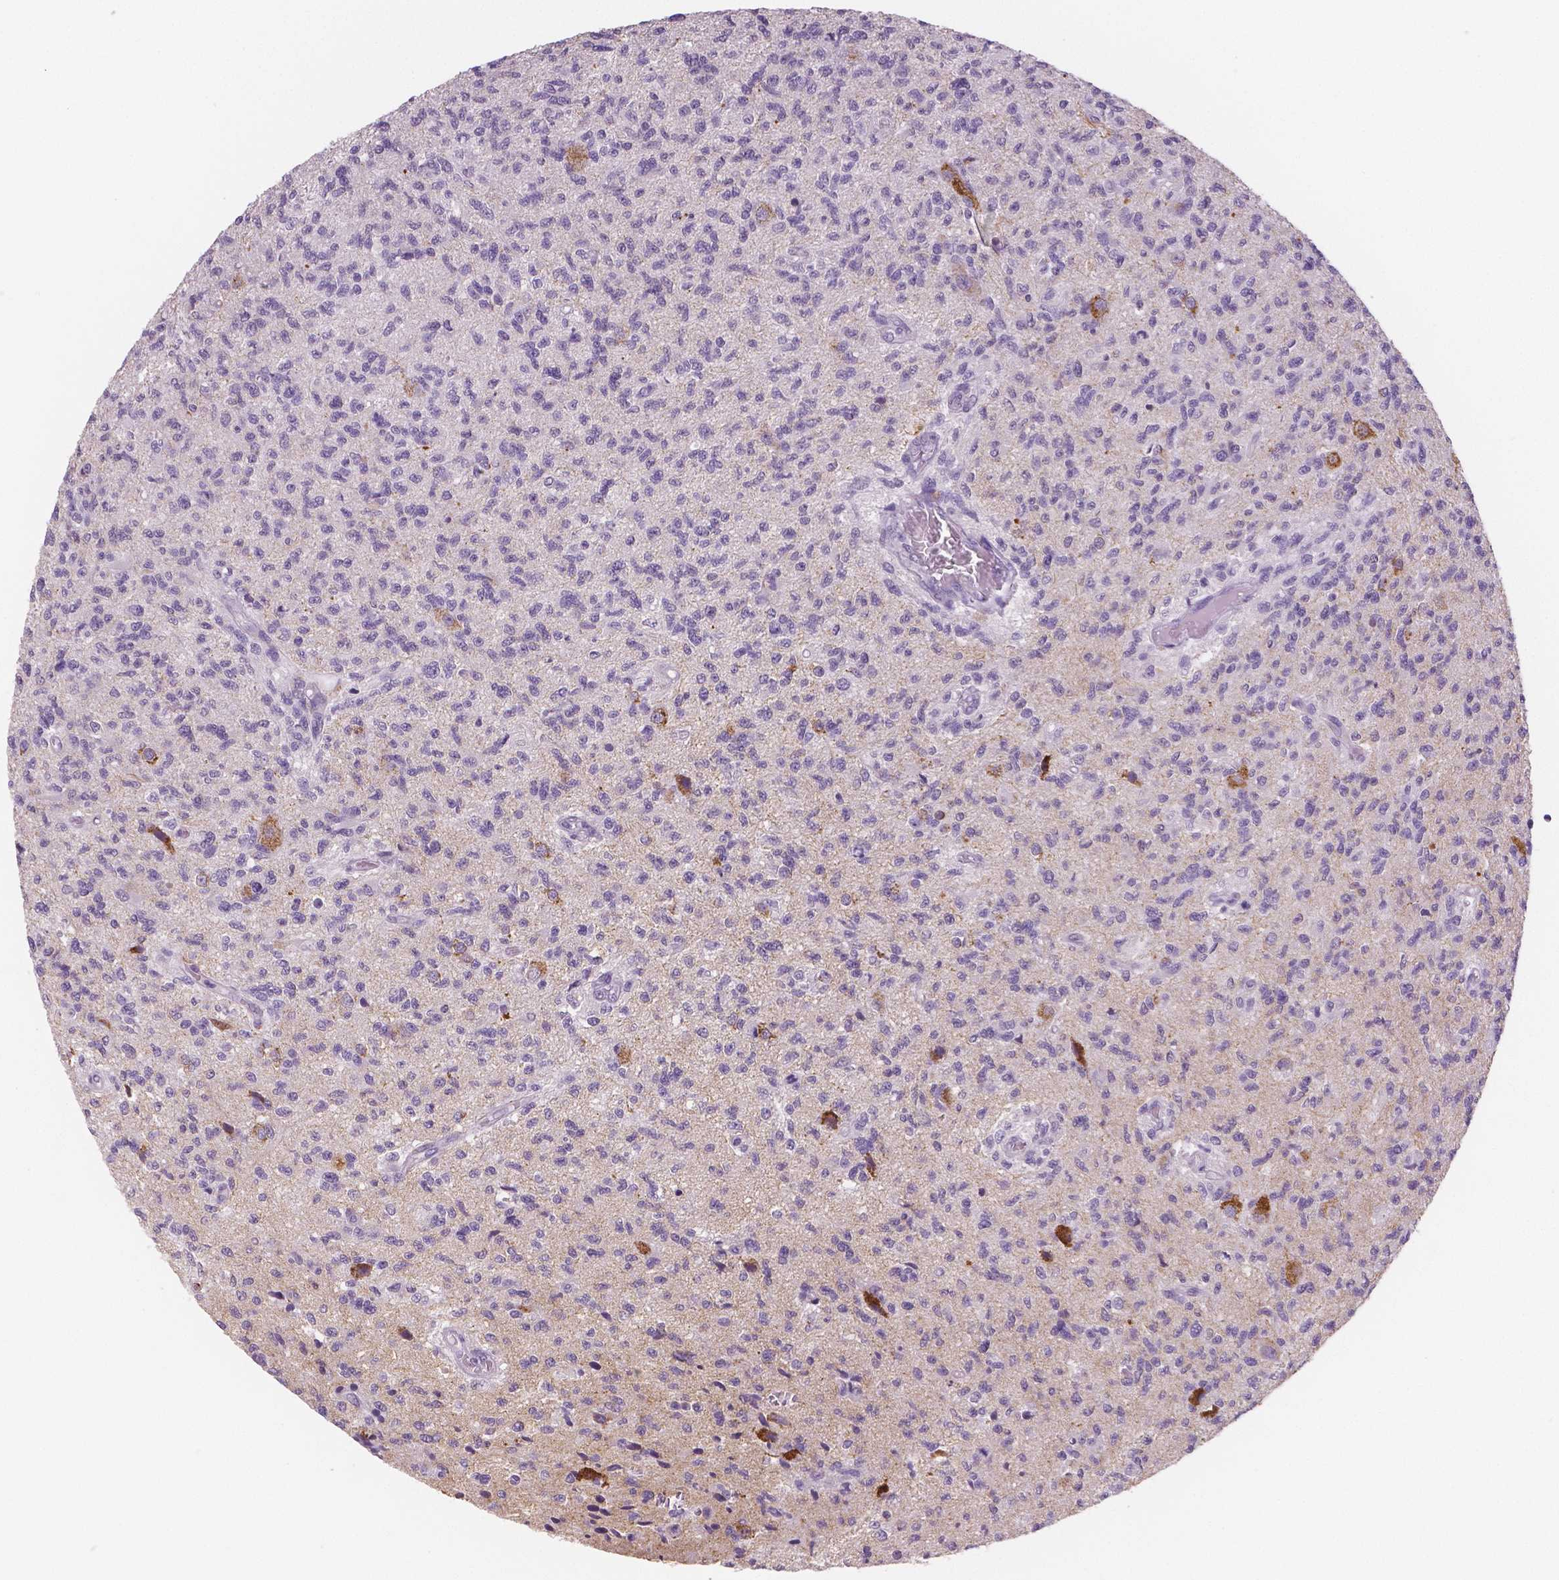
{"staining": {"intensity": "negative", "quantity": "none", "location": "none"}, "tissue": "glioma", "cell_type": "Tumor cells", "image_type": "cancer", "snomed": [{"axis": "morphology", "description": "Glioma, malignant, High grade"}, {"axis": "topography", "description": "Brain"}], "caption": "Tumor cells are negative for protein expression in human glioma.", "gene": "TSPAN7", "patient": {"sex": "male", "age": 56}}